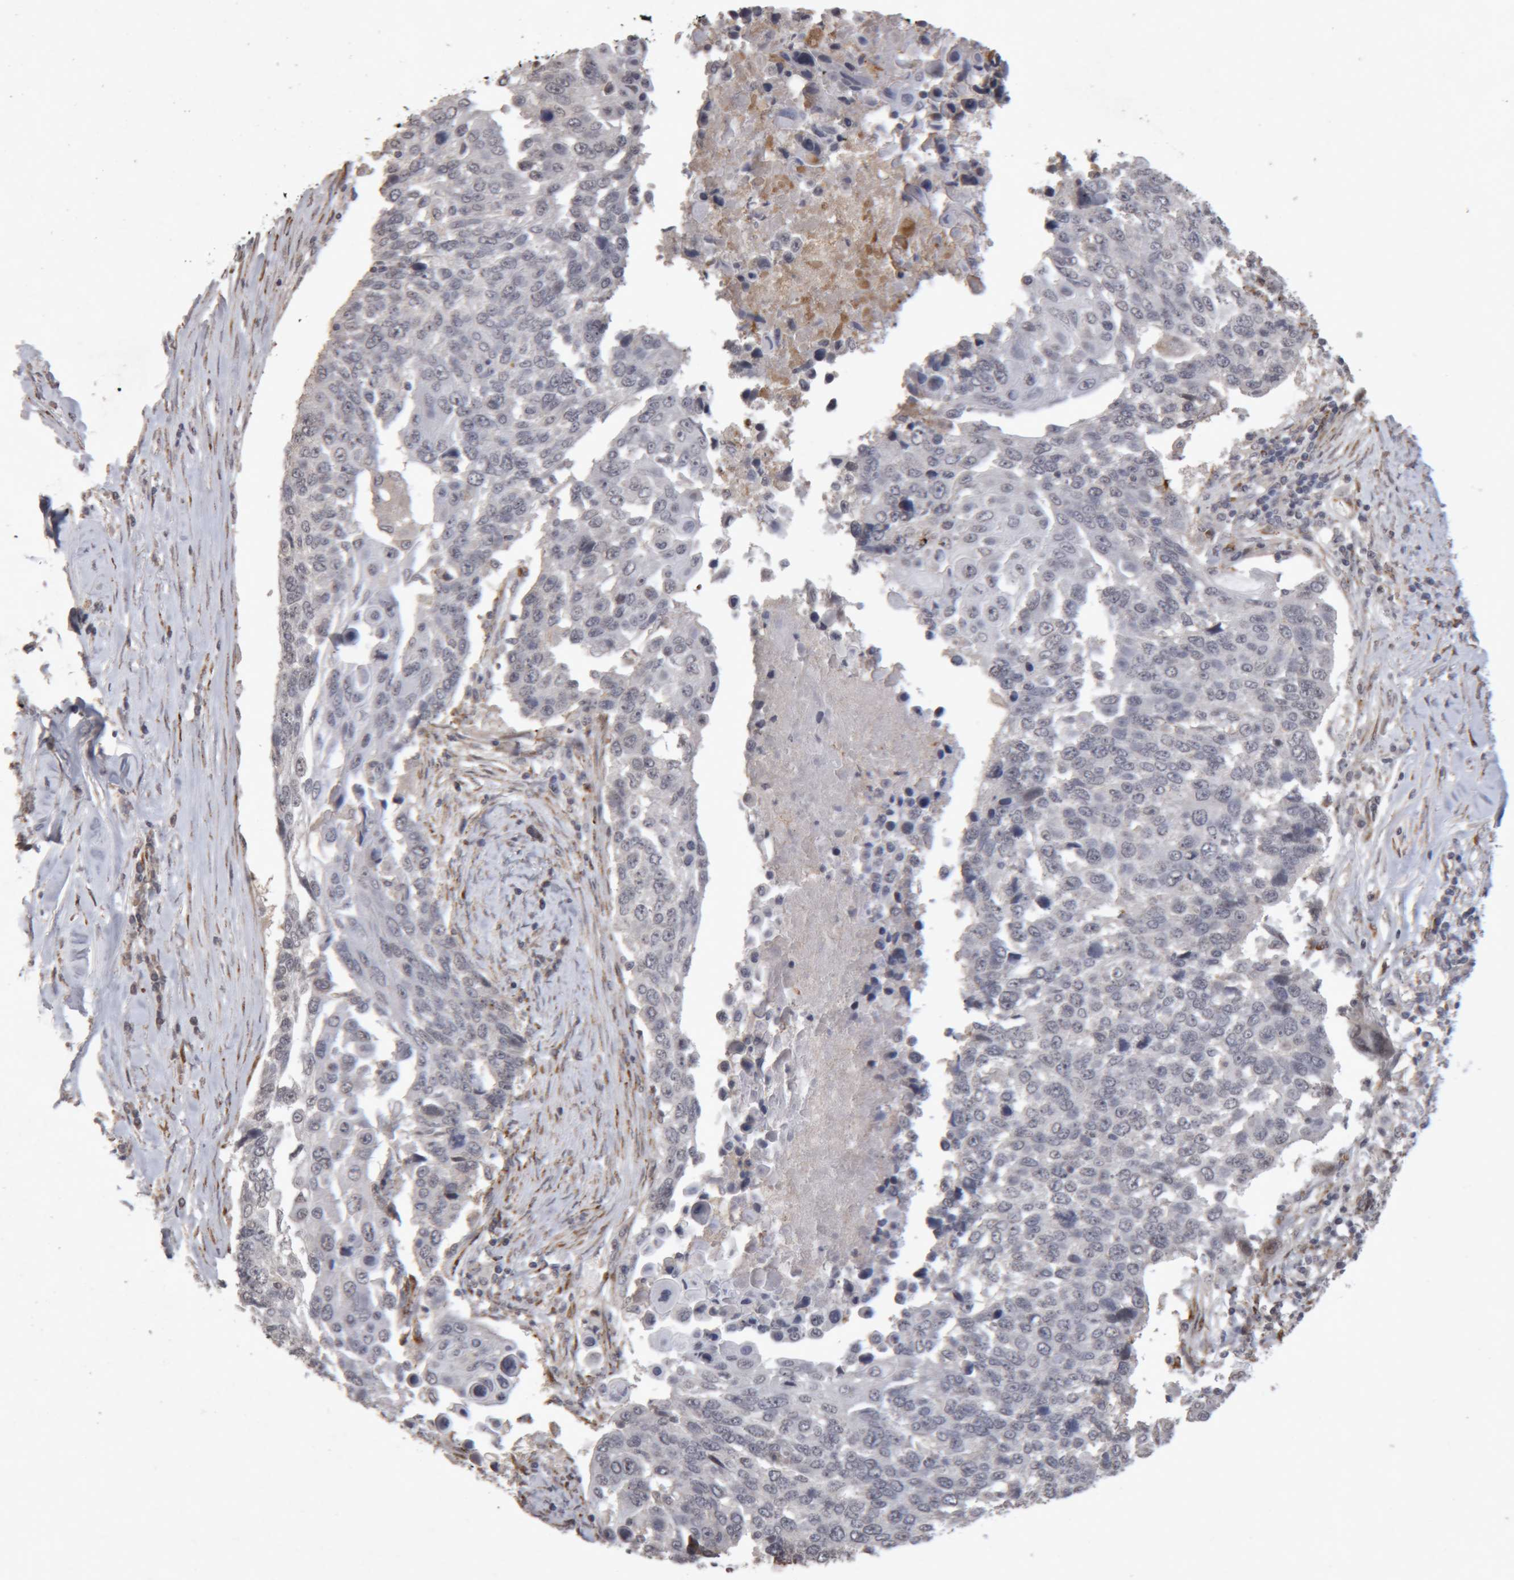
{"staining": {"intensity": "negative", "quantity": "none", "location": "none"}, "tissue": "lung cancer", "cell_type": "Tumor cells", "image_type": "cancer", "snomed": [{"axis": "morphology", "description": "Squamous cell carcinoma, NOS"}, {"axis": "topography", "description": "Lung"}], "caption": "Micrograph shows no protein positivity in tumor cells of squamous cell carcinoma (lung) tissue. (Stains: DAB IHC with hematoxylin counter stain, Microscopy: brightfield microscopy at high magnification).", "gene": "MEP1A", "patient": {"sex": "male", "age": 66}}